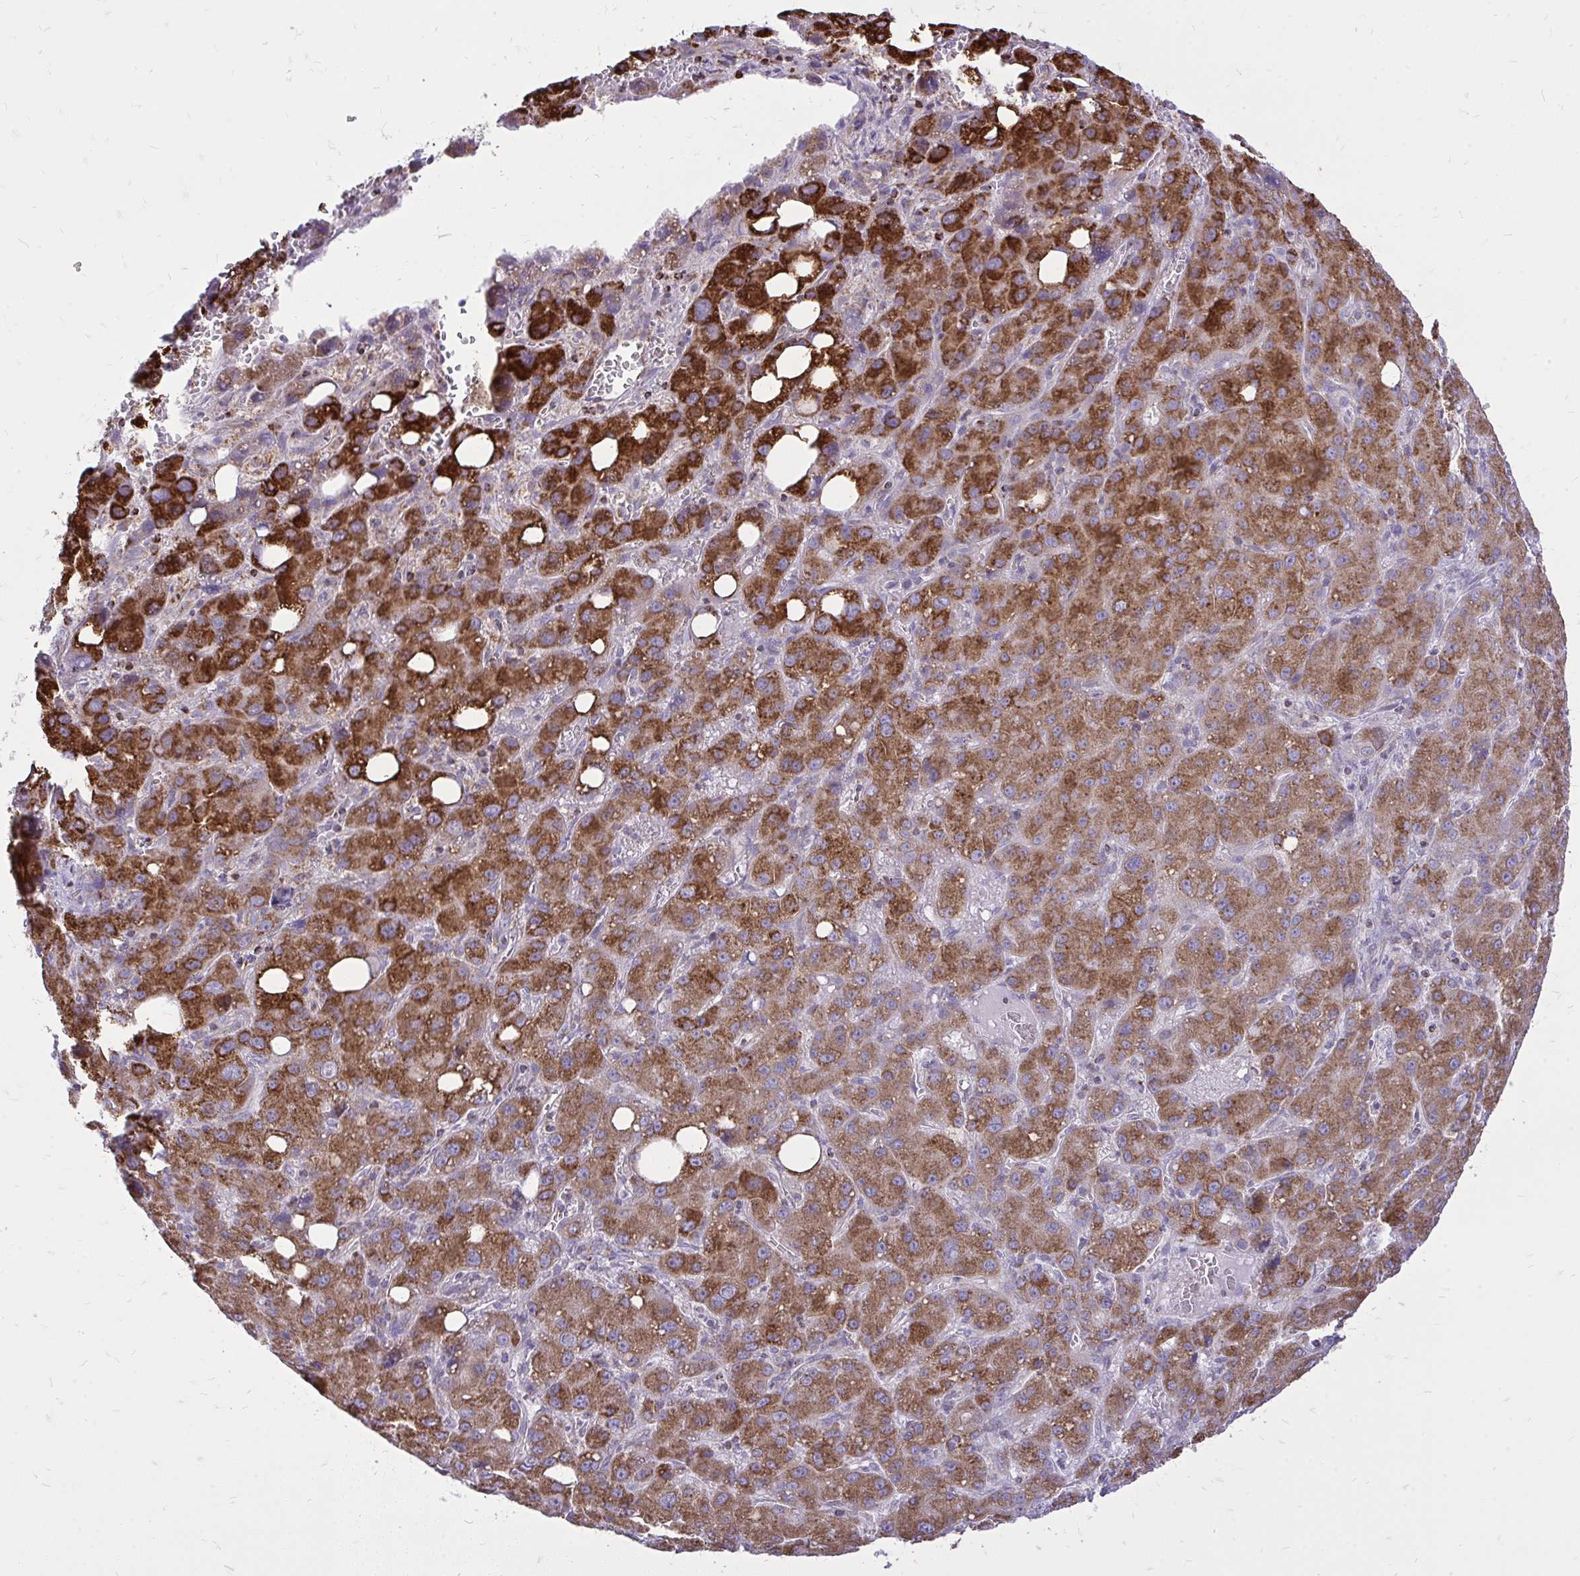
{"staining": {"intensity": "strong", "quantity": ">75%", "location": "cytoplasmic/membranous"}, "tissue": "liver cancer", "cell_type": "Tumor cells", "image_type": "cancer", "snomed": [{"axis": "morphology", "description": "Carcinoma, Hepatocellular, NOS"}, {"axis": "topography", "description": "Liver"}], "caption": "Human hepatocellular carcinoma (liver) stained for a protein (brown) reveals strong cytoplasmic/membranous positive positivity in approximately >75% of tumor cells.", "gene": "SPTBN2", "patient": {"sex": "male", "age": 55}}